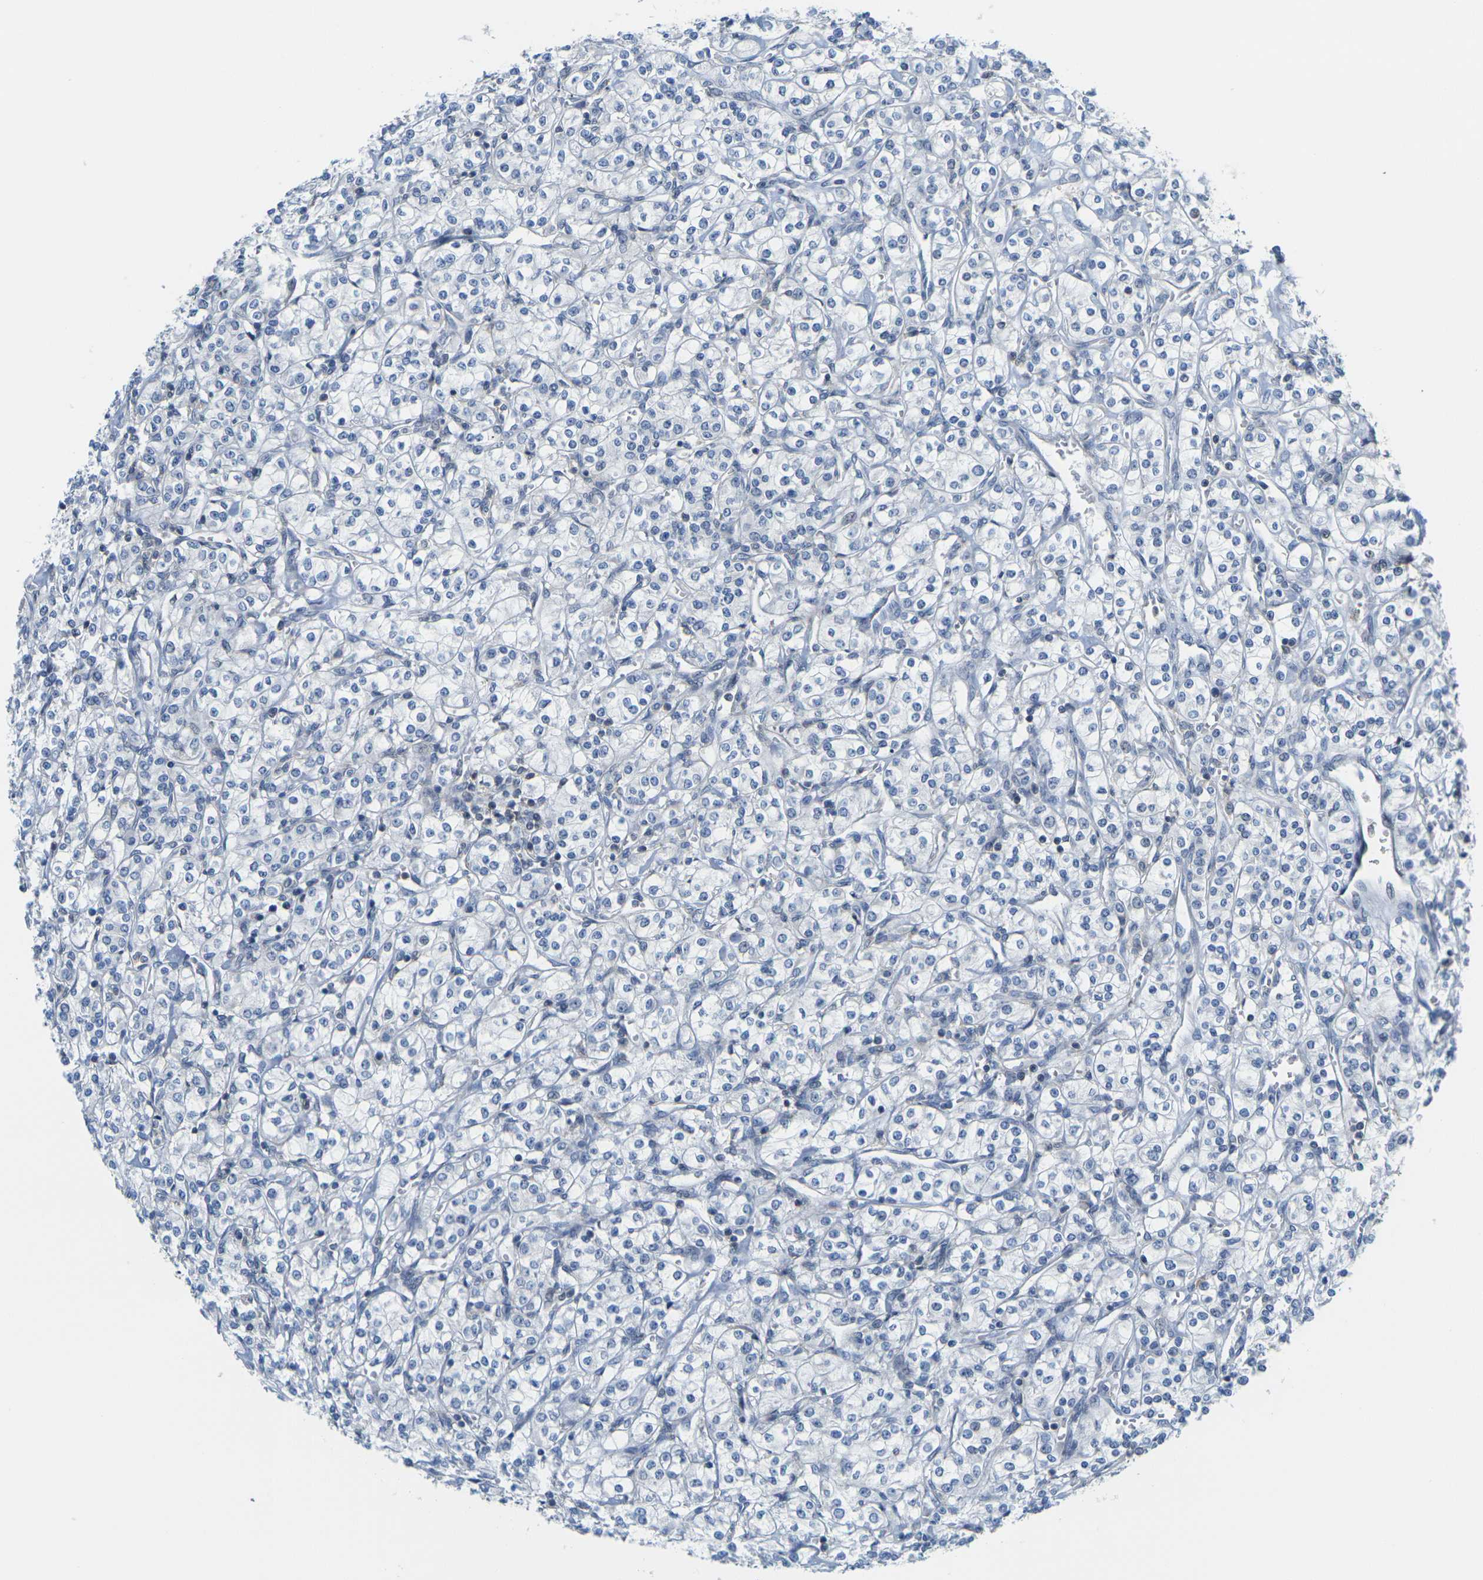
{"staining": {"intensity": "negative", "quantity": "none", "location": "none"}, "tissue": "renal cancer", "cell_type": "Tumor cells", "image_type": "cancer", "snomed": [{"axis": "morphology", "description": "Adenocarcinoma, NOS"}, {"axis": "topography", "description": "Kidney"}], "caption": "Immunohistochemical staining of human adenocarcinoma (renal) demonstrates no significant positivity in tumor cells.", "gene": "OTOF", "patient": {"sex": "male", "age": 77}}